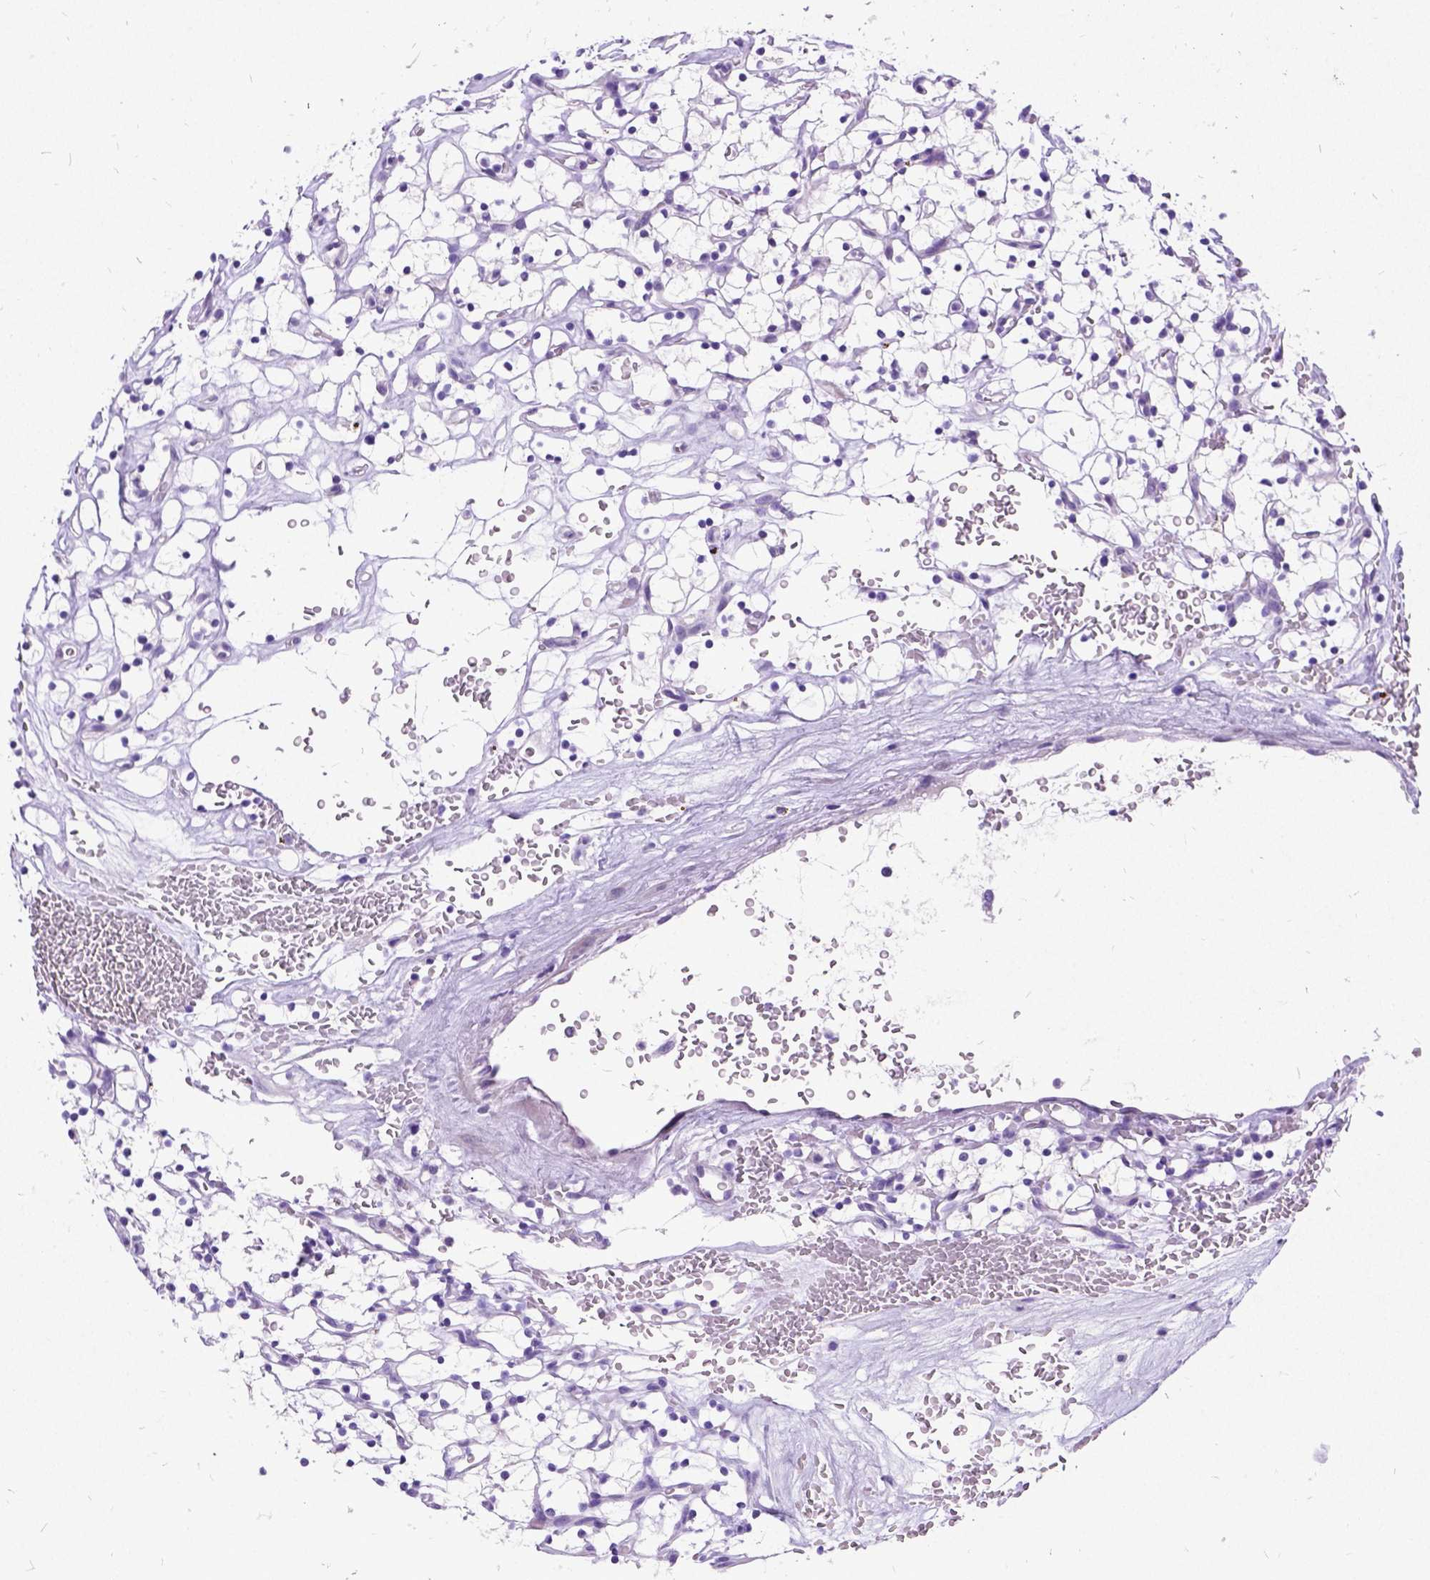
{"staining": {"intensity": "negative", "quantity": "none", "location": "none"}, "tissue": "renal cancer", "cell_type": "Tumor cells", "image_type": "cancer", "snomed": [{"axis": "morphology", "description": "Adenocarcinoma, NOS"}, {"axis": "topography", "description": "Kidney"}], "caption": "Immunohistochemical staining of human adenocarcinoma (renal) demonstrates no significant staining in tumor cells.", "gene": "NEUROD4", "patient": {"sex": "female", "age": 64}}